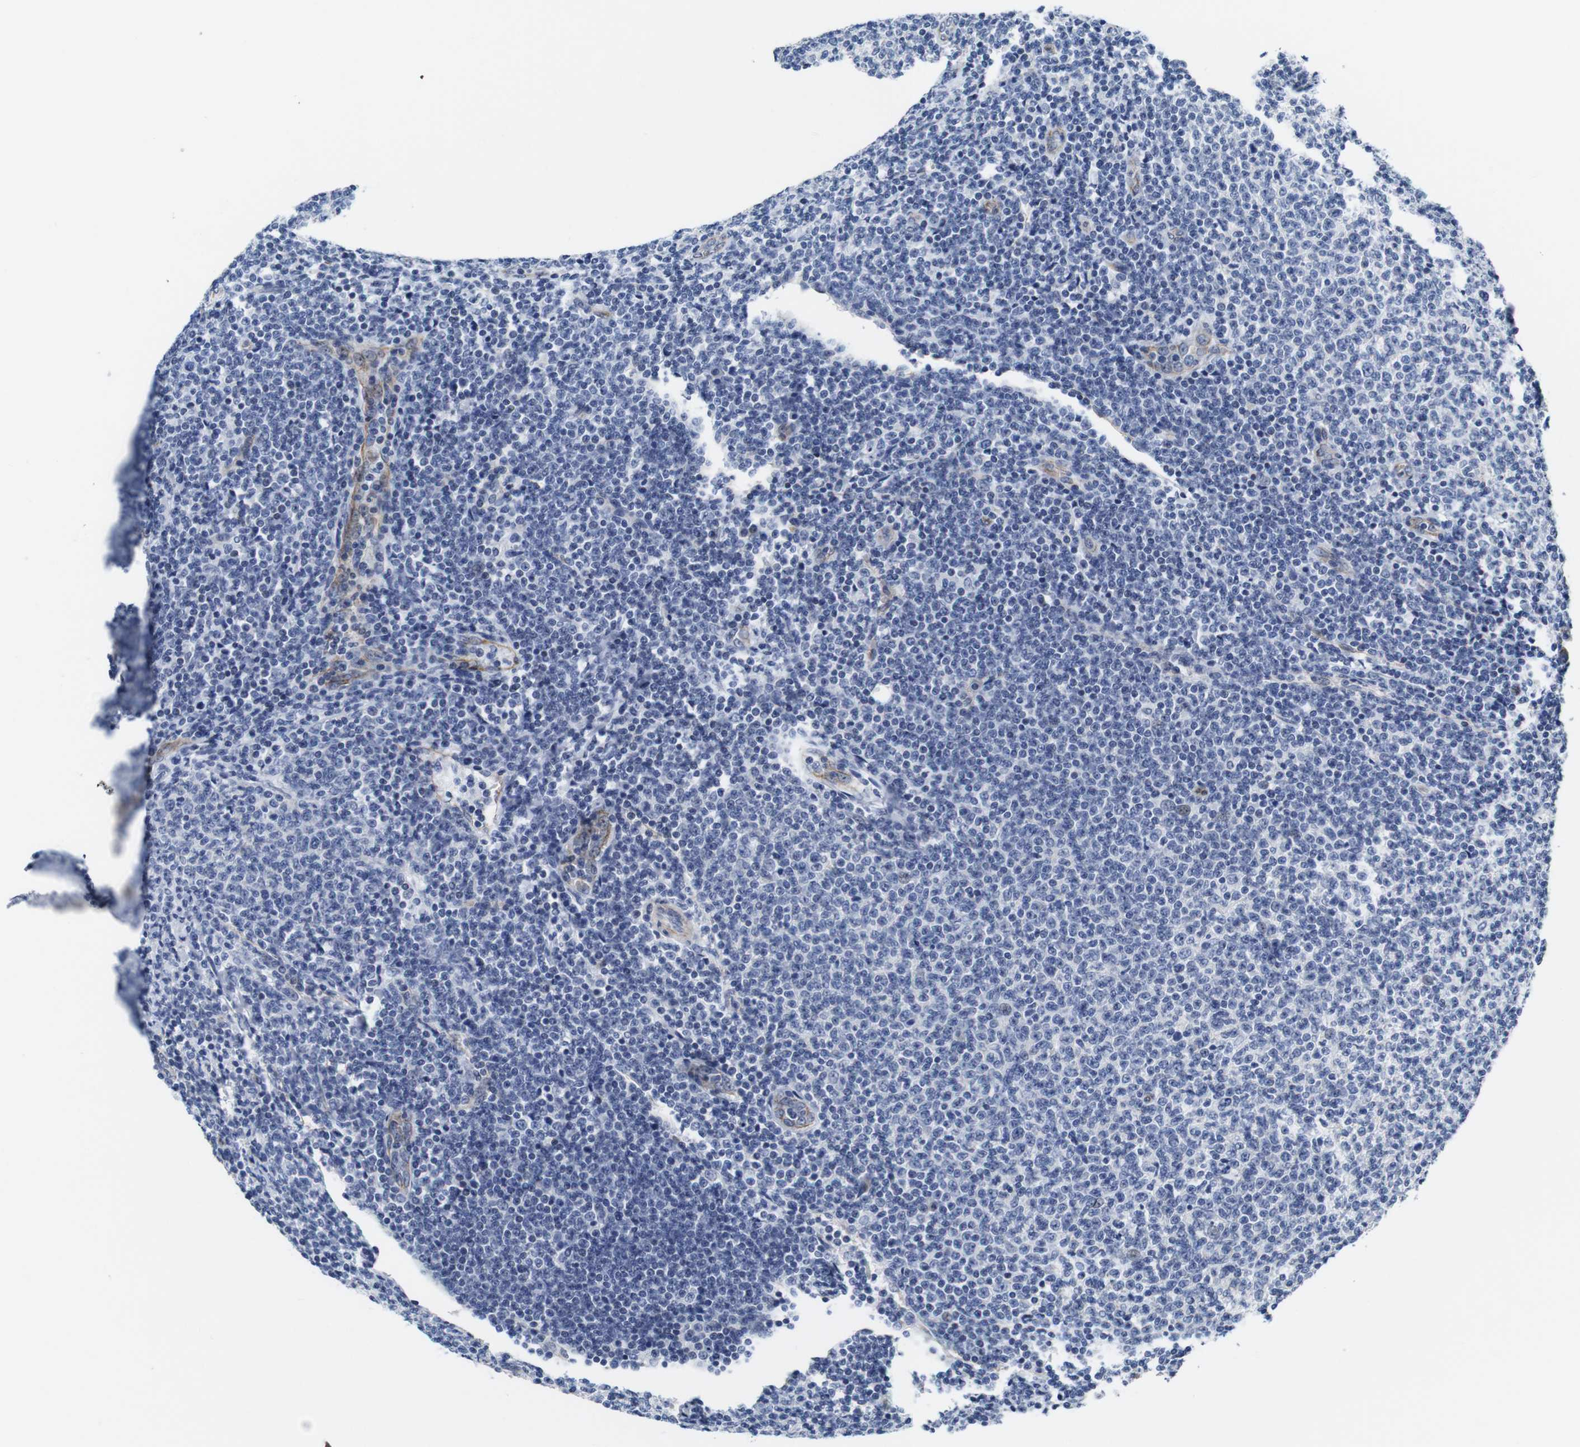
{"staining": {"intensity": "negative", "quantity": "none", "location": "none"}, "tissue": "lymphoma", "cell_type": "Tumor cells", "image_type": "cancer", "snomed": [{"axis": "morphology", "description": "Malignant lymphoma, non-Hodgkin's type, Low grade"}, {"axis": "topography", "description": "Lymph node"}], "caption": "A histopathology image of low-grade malignant lymphoma, non-Hodgkin's type stained for a protein reveals no brown staining in tumor cells.", "gene": "SOCS3", "patient": {"sex": "male", "age": 66}}